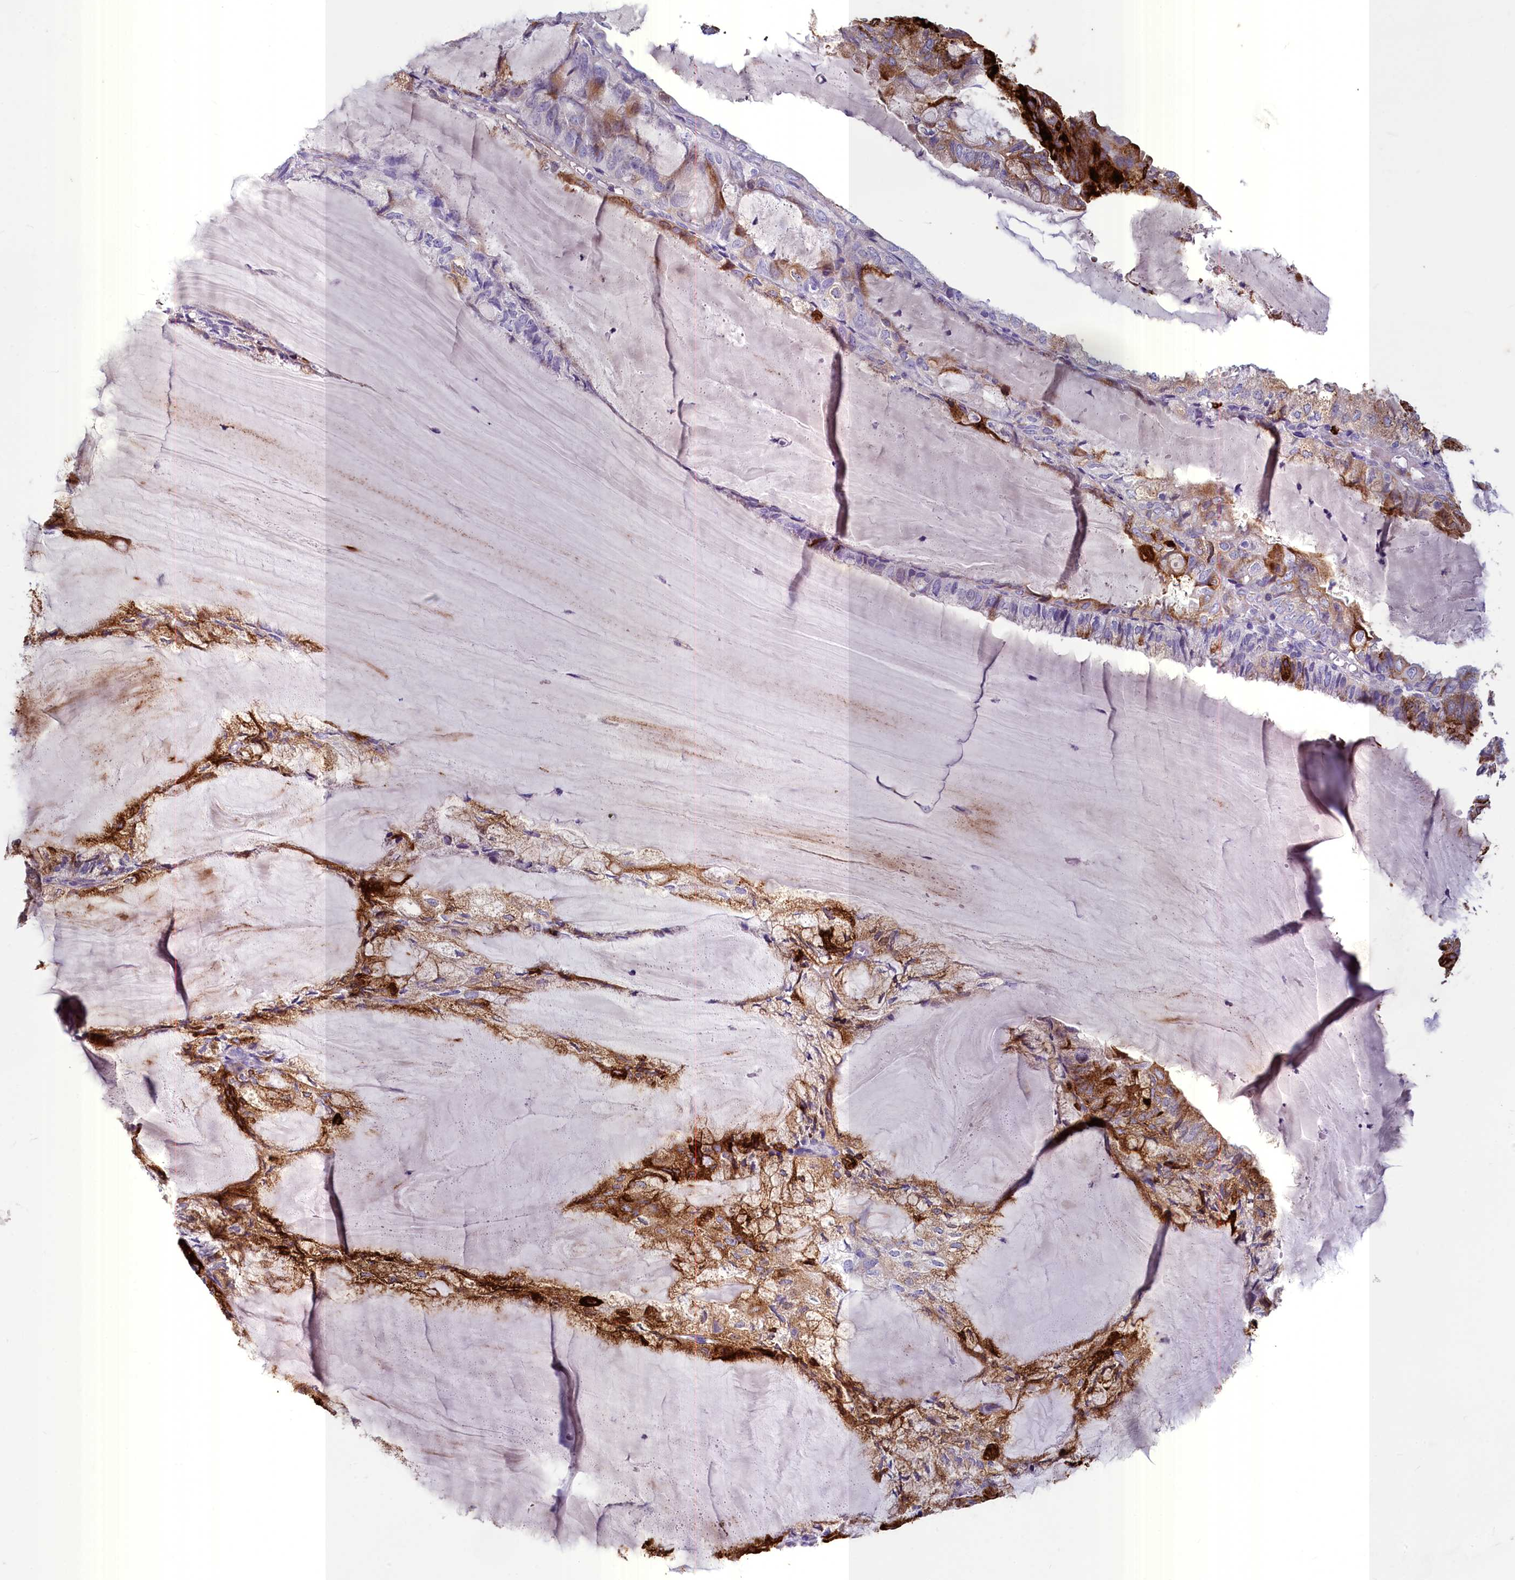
{"staining": {"intensity": "strong", "quantity": ">75%", "location": "cytoplasmic/membranous"}, "tissue": "endometrial cancer", "cell_type": "Tumor cells", "image_type": "cancer", "snomed": [{"axis": "morphology", "description": "Adenocarcinoma, NOS"}, {"axis": "topography", "description": "Endometrium"}], "caption": "The photomicrograph demonstrates a brown stain indicating the presence of a protein in the cytoplasmic/membranous of tumor cells in adenocarcinoma (endometrial).", "gene": "INSC", "patient": {"sex": "female", "age": 81}}